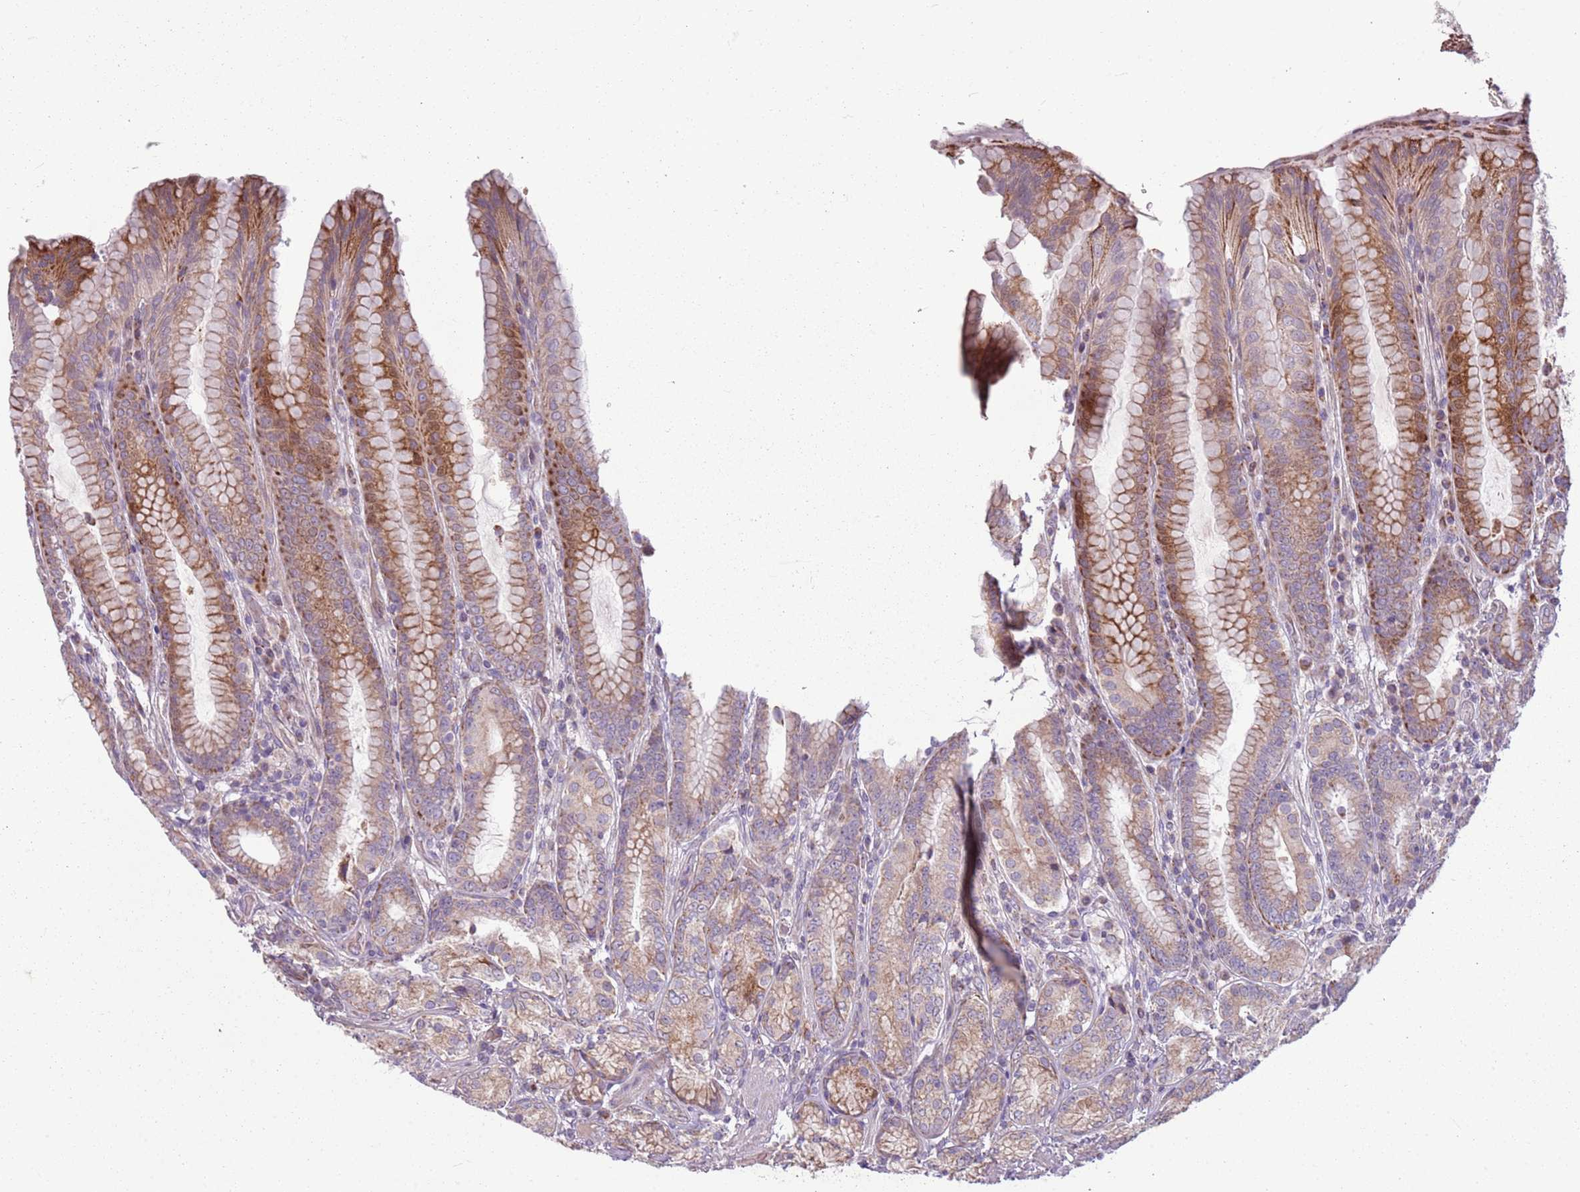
{"staining": {"intensity": "moderate", "quantity": ">75%", "location": "cytoplasmic/membranous"}, "tissue": "stomach", "cell_type": "Glandular cells", "image_type": "normal", "snomed": [{"axis": "morphology", "description": "Normal tissue, NOS"}, {"axis": "topography", "description": "Stomach, upper"}, {"axis": "topography", "description": "Stomach, lower"}], "caption": "Immunohistochemical staining of benign human stomach exhibits >75% levels of moderate cytoplasmic/membranous protein expression in about >75% of glandular cells.", "gene": "ZNF530", "patient": {"sex": "female", "age": 76}}